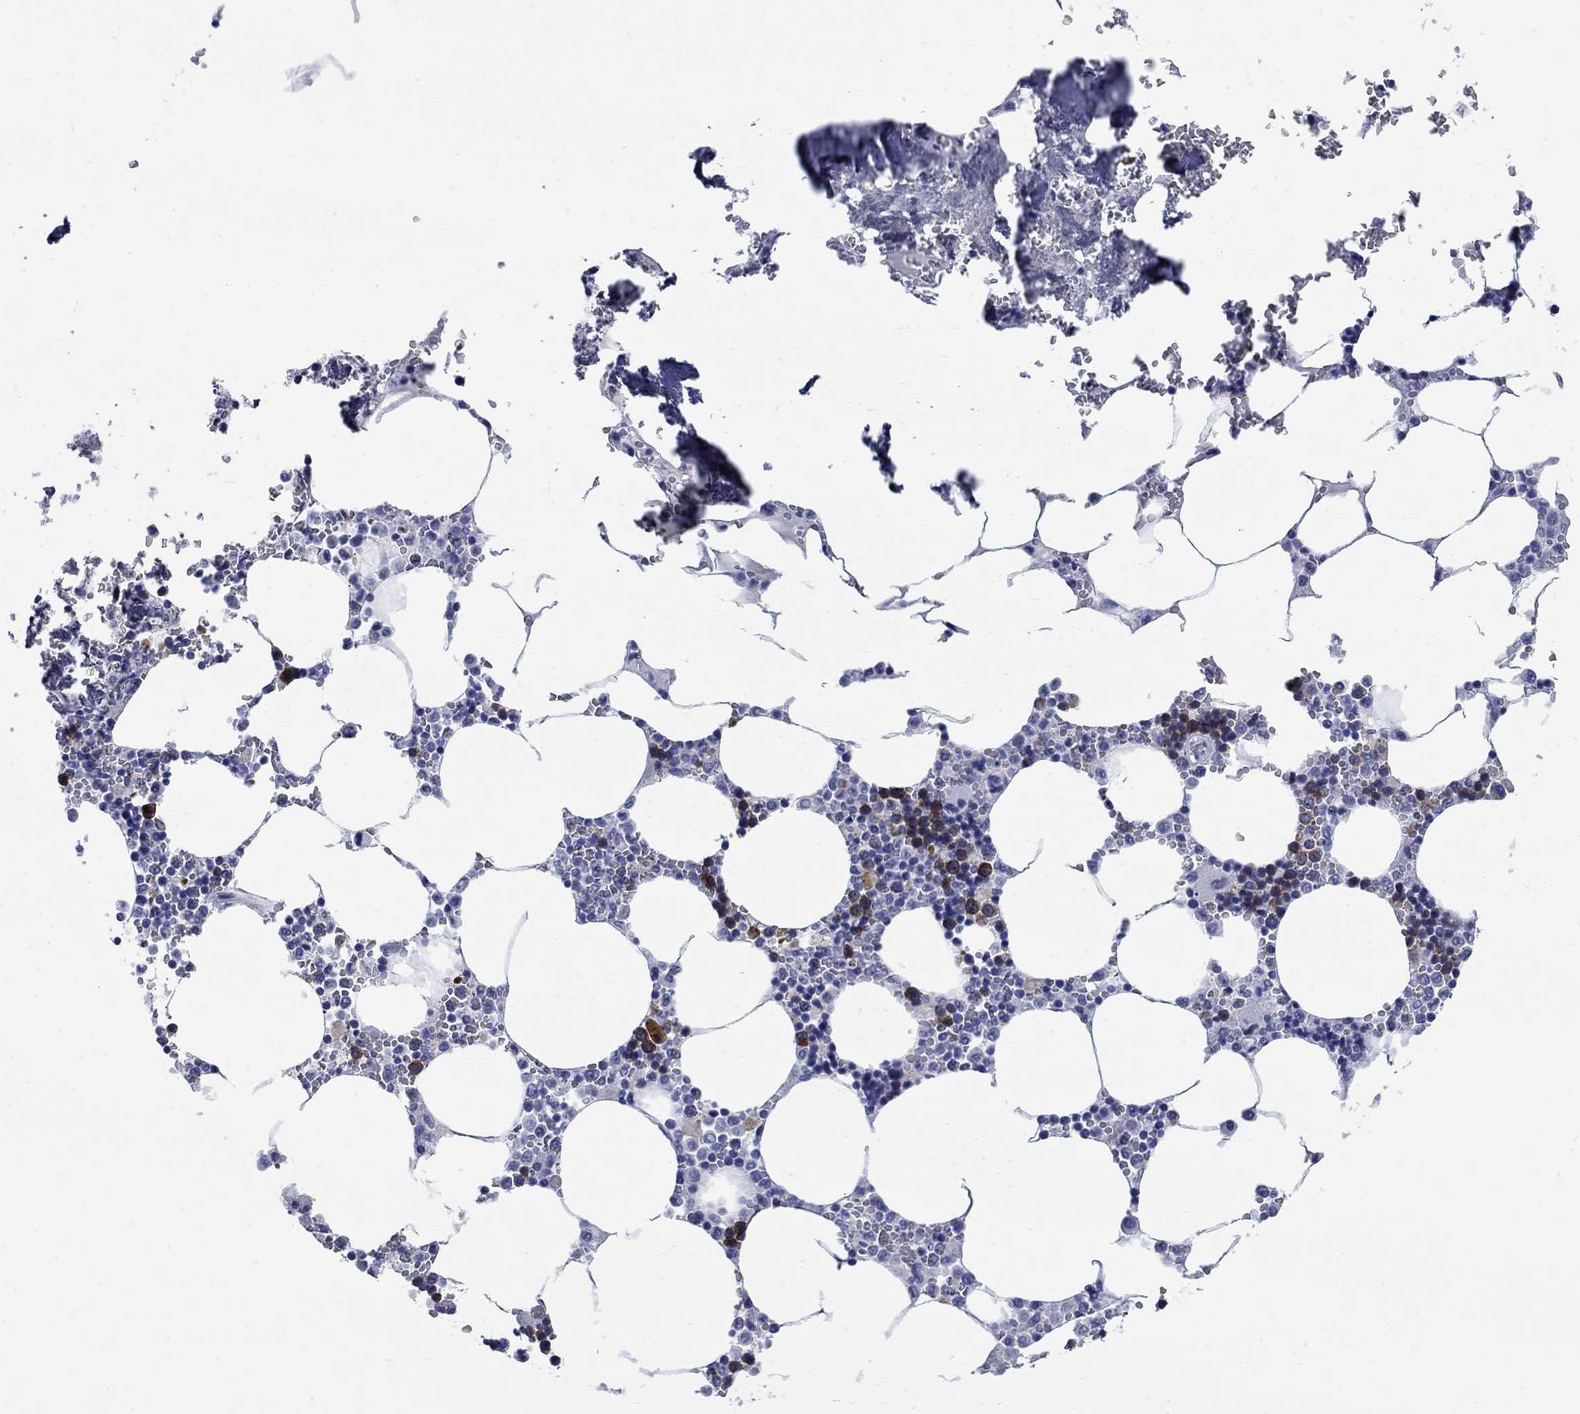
{"staining": {"intensity": "moderate", "quantity": "<25%", "location": "cytoplasmic/membranous"}, "tissue": "bone marrow", "cell_type": "Hematopoietic cells", "image_type": "normal", "snomed": [{"axis": "morphology", "description": "Normal tissue, NOS"}, {"axis": "topography", "description": "Bone marrow"}], "caption": "The image demonstrates a brown stain indicating the presence of a protein in the cytoplasmic/membranous of hematopoietic cells in bone marrow.", "gene": "TACC3", "patient": {"sex": "male", "age": 54}}